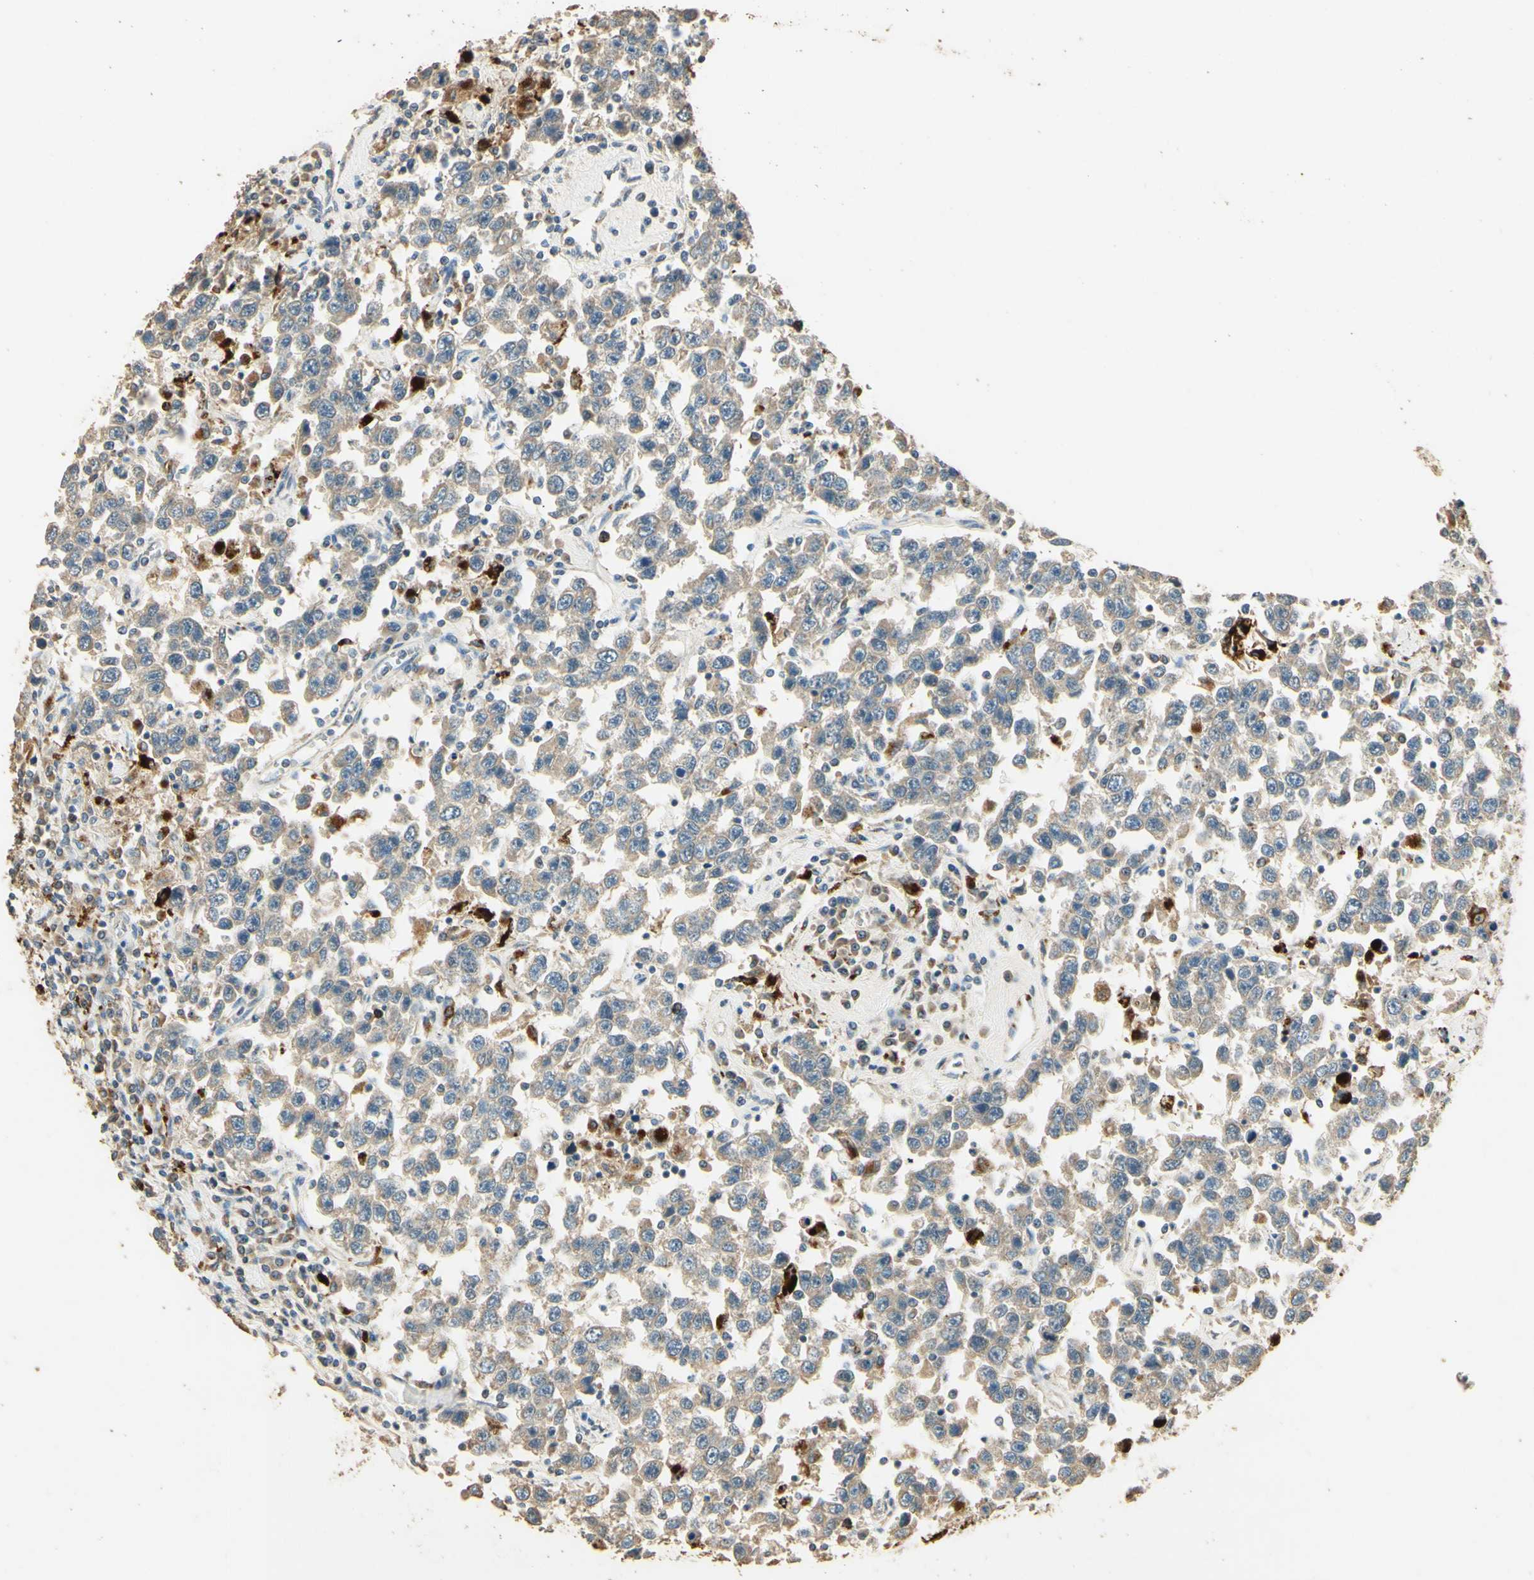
{"staining": {"intensity": "negative", "quantity": "none", "location": "none"}, "tissue": "testis cancer", "cell_type": "Tumor cells", "image_type": "cancer", "snomed": [{"axis": "morphology", "description": "Seminoma, NOS"}, {"axis": "topography", "description": "Testis"}], "caption": "Immunohistochemistry (IHC) histopathology image of testis cancer stained for a protein (brown), which demonstrates no staining in tumor cells.", "gene": "ARHGEF17", "patient": {"sex": "male", "age": 41}}